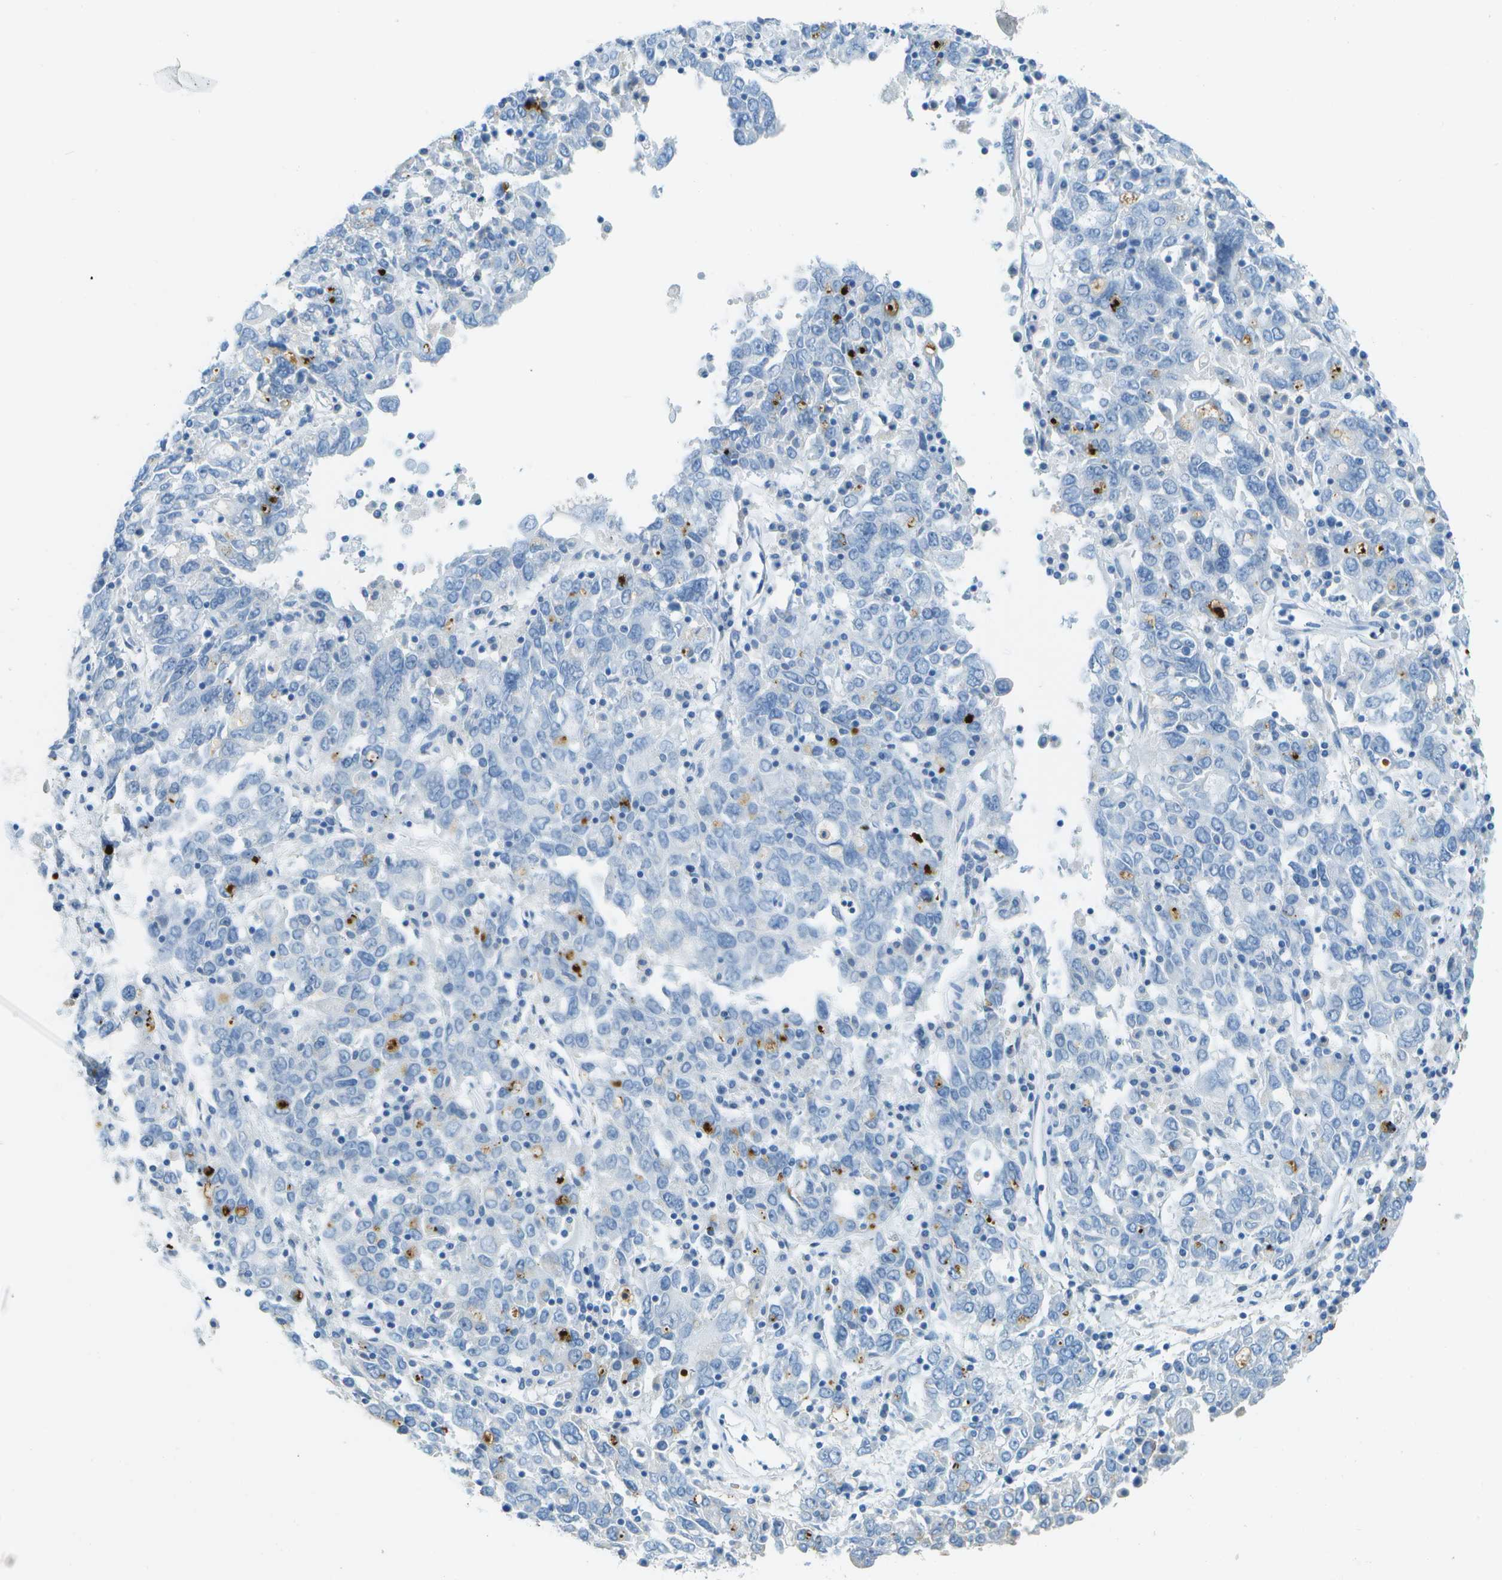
{"staining": {"intensity": "negative", "quantity": "none", "location": "none"}, "tissue": "ovarian cancer", "cell_type": "Tumor cells", "image_type": "cancer", "snomed": [{"axis": "morphology", "description": "Carcinoma, endometroid"}, {"axis": "topography", "description": "Ovary"}], "caption": "High magnification brightfield microscopy of endometroid carcinoma (ovarian) stained with DAB (brown) and counterstained with hematoxylin (blue): tumor cells show no significant staining.", "gene": "C1S", "patient": {"sex": "female", "age": 62}}